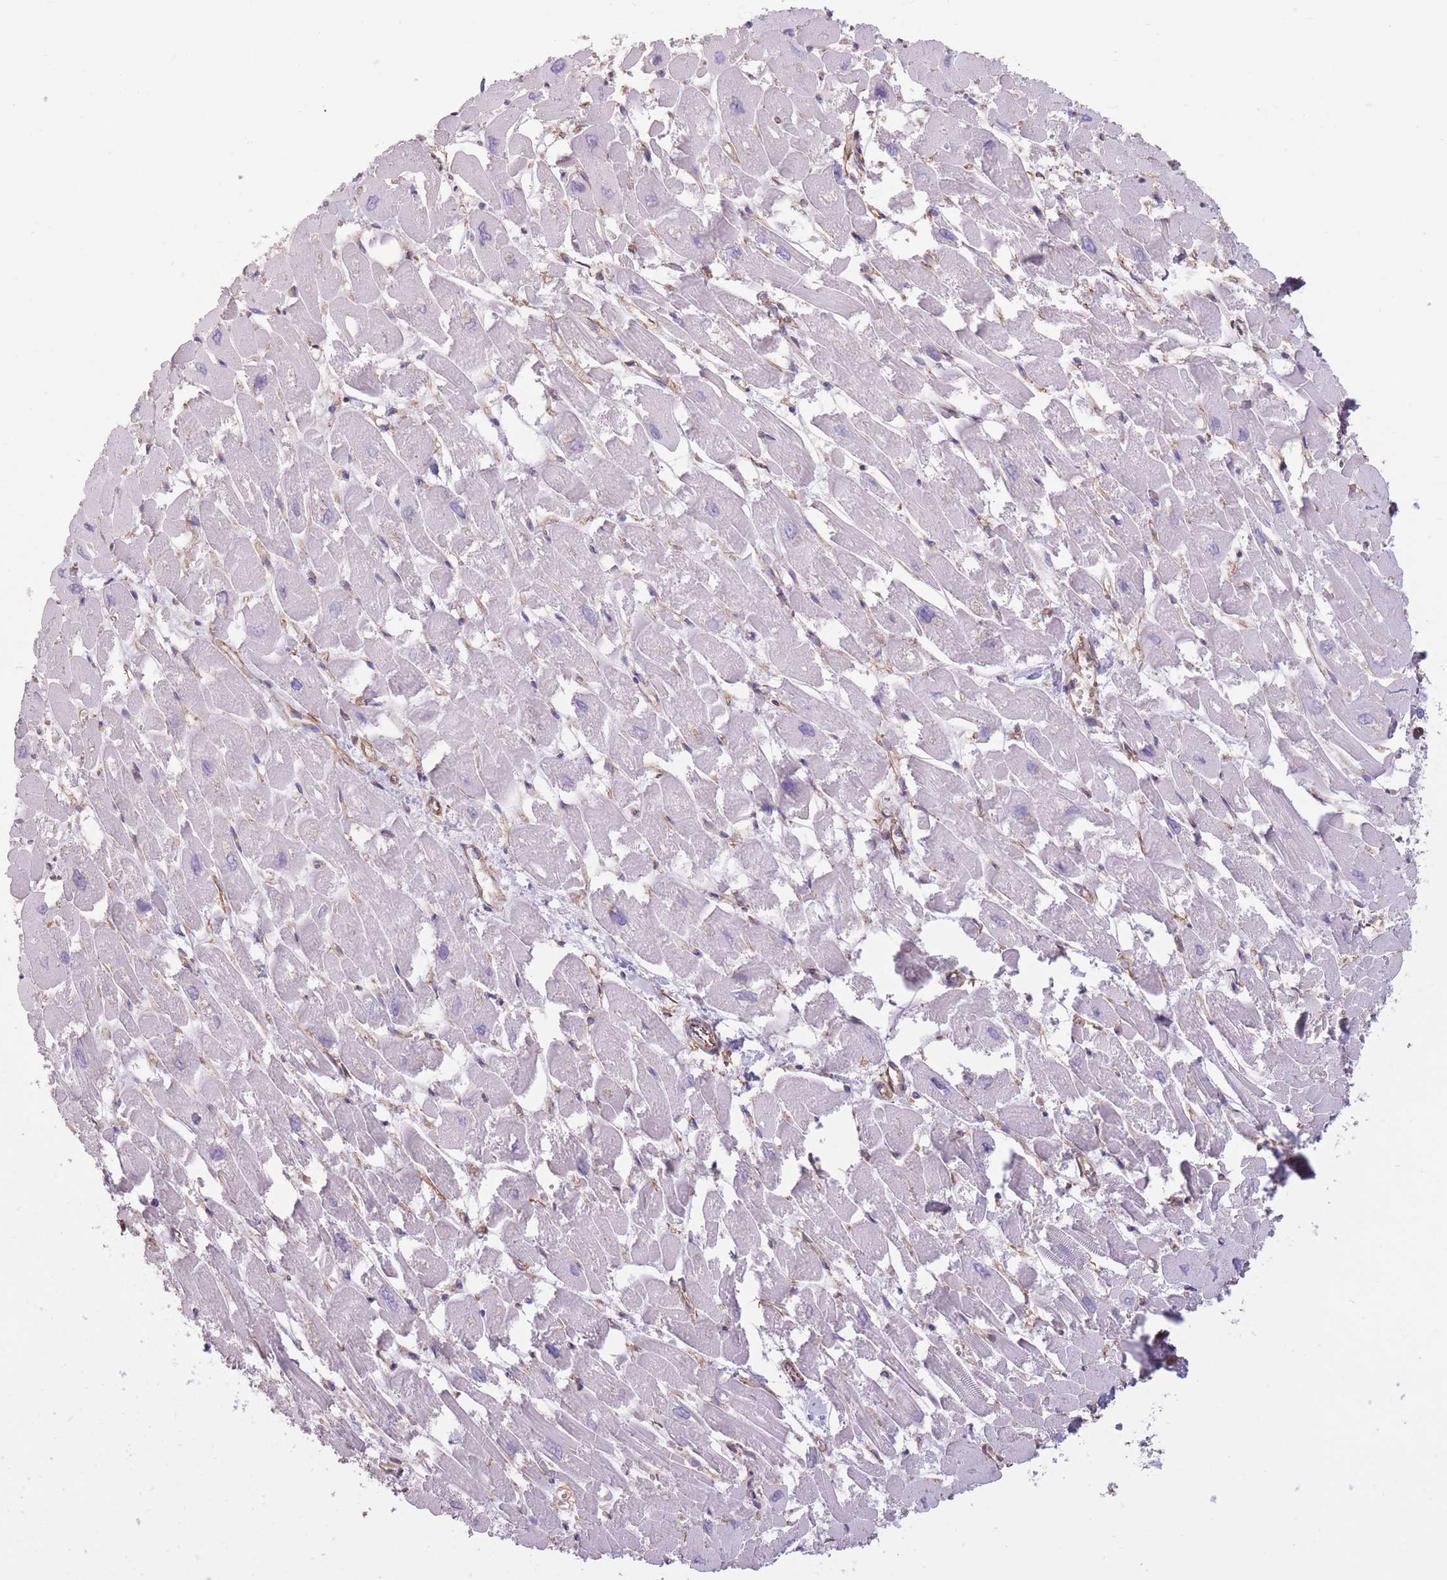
{"staining": {"intensity": "negative", "quantity": "none", "location": "none"}, "tissue": "heart muscle", "cell_type": "Cardiomyocytes", "image_type": "normal", "snomed": [{"axis": "morphology", "description": "Normal tissue, NOS"}, {"axis": "topography", "description": "Heart"}], "caption": "A micrograph of human heart muscle is negative for staining in cardiomyocytes. Nuclei are stained in blue.", "gene": "ADD1", "patient": {"sex": "male", "age": 54}}